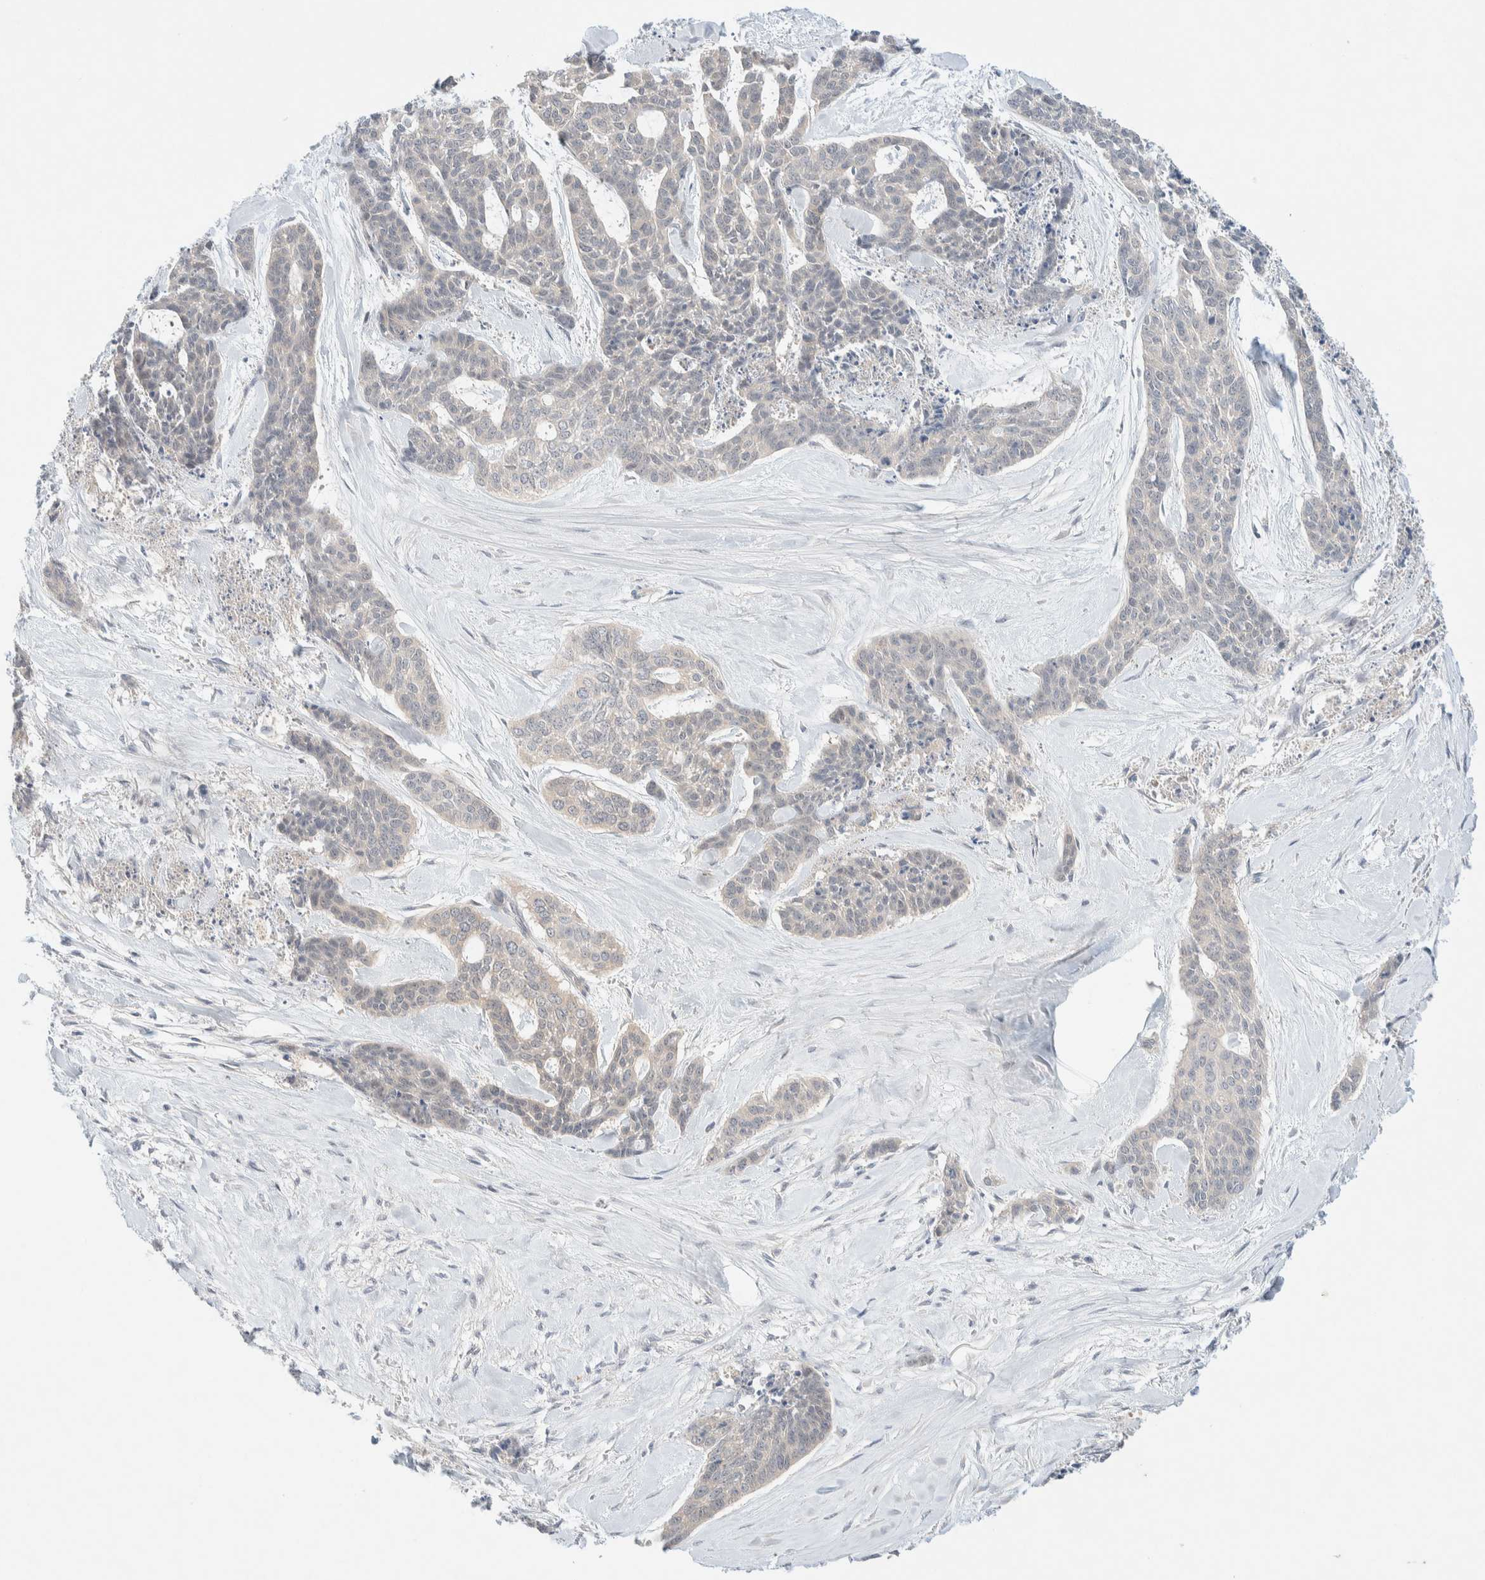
{"staining": {"intensity": "negative", "quantity": "none", "location": "none"}, "tissue": "skin cancer", "cell_type": "Tumor cells", "image_type": "cancer", "snomed": [{"axis": "morphology", "description": "Basal cell carcinoma"}, {"axis": "topography", "description": "Skin"}], "caption": "Tumor cells are negative for brown protein staining in skin basal cell carcinoma.", "gene": "CHKA", "patient": {"sex": "female", "age": 64}}